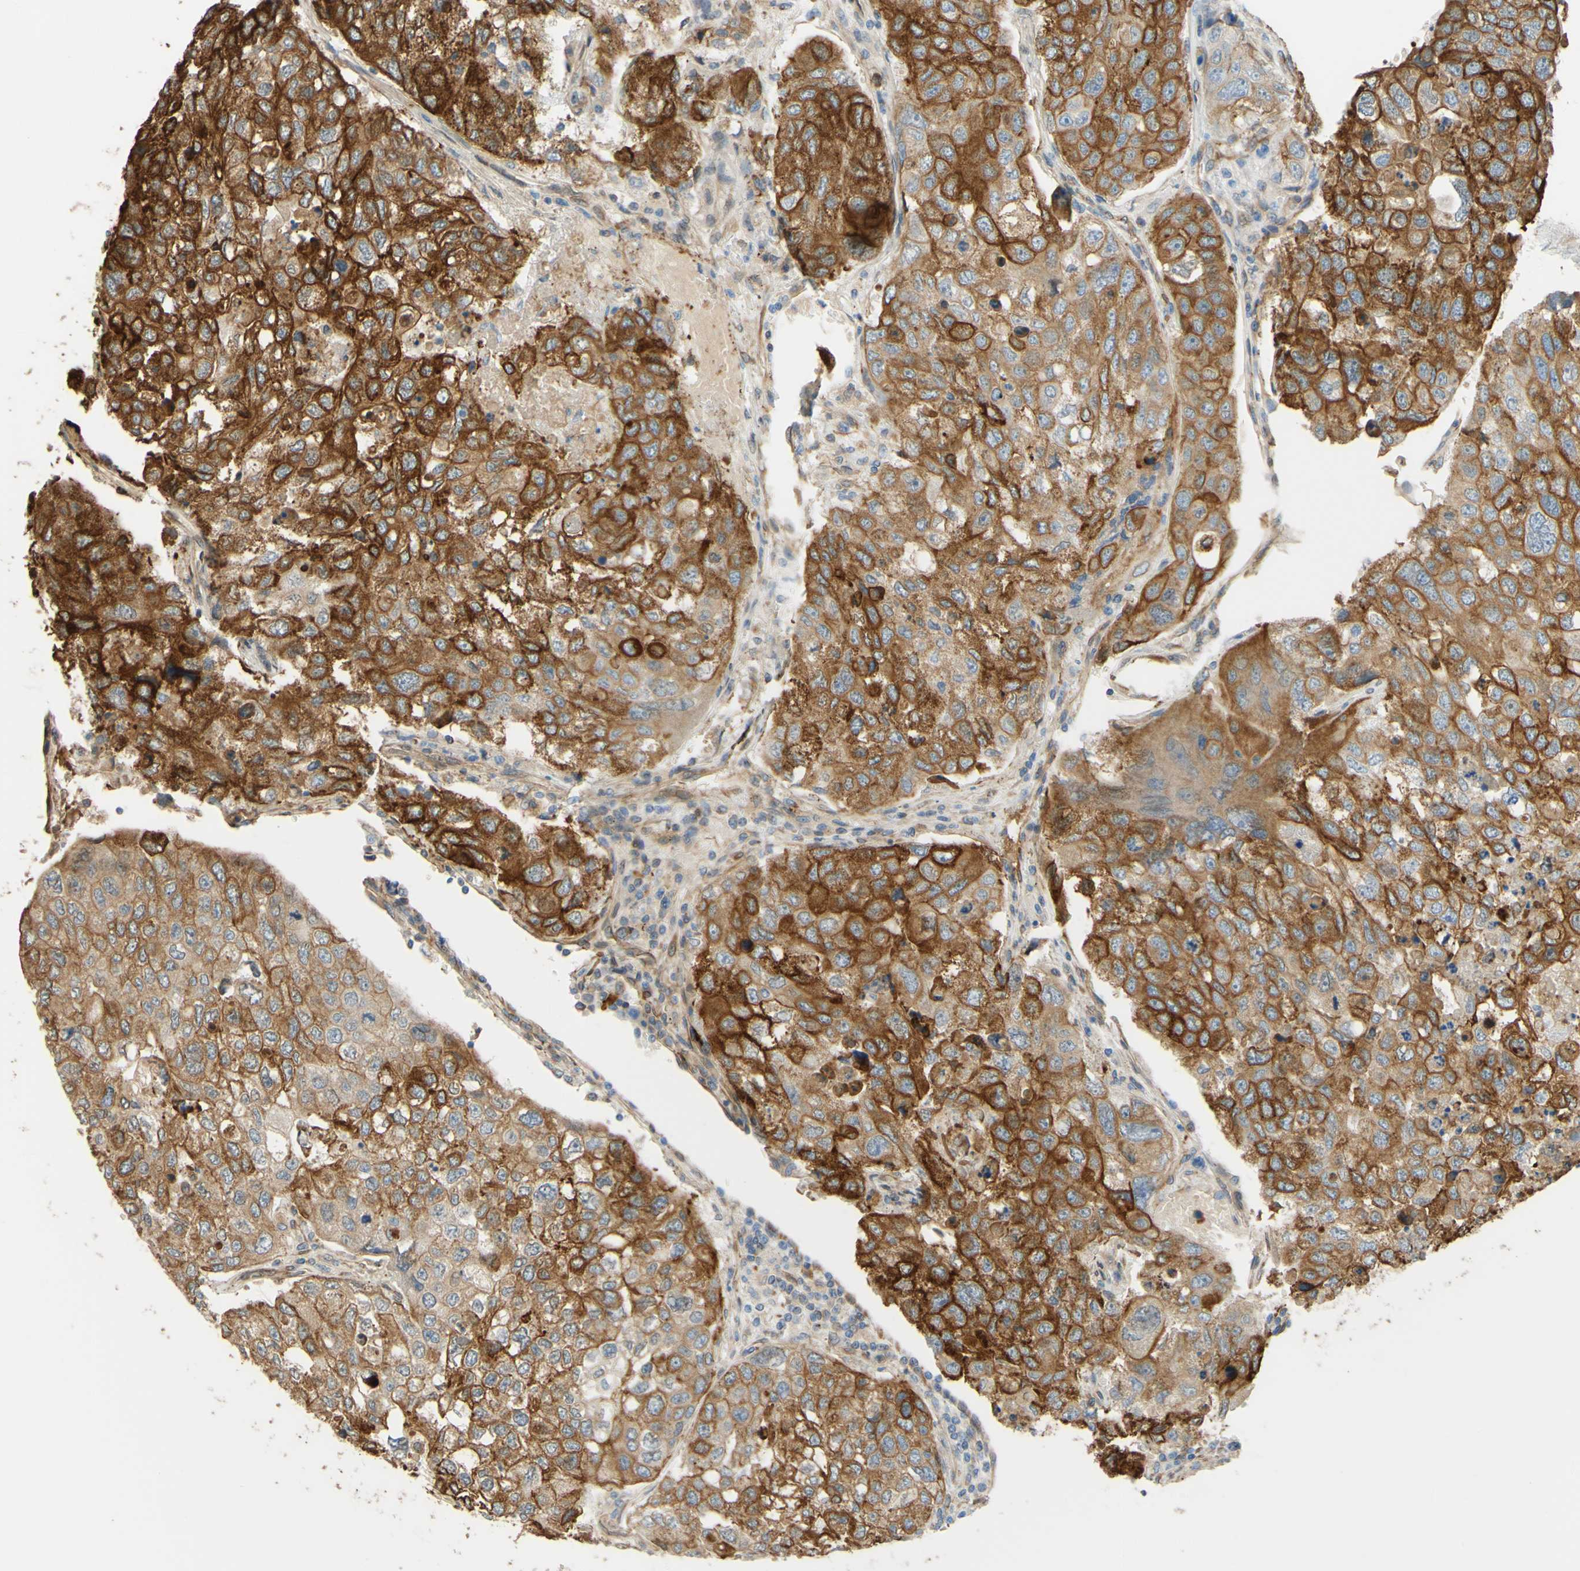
{"staining": {"intensity": "strong", "quantity": ">75%", "location": "cytoplasmic/membranous"}, "tissue": "urothelial cancer", "cell_type": "Tumor cells", "image_type": "cancer", "snomed": [{"axis": "morphology", "description": "Urothelial carcinoma, High grade"}, {"axis": "topography", "description": "Lymph node"}, {"axis": "topography", "description": "Urinary bladder"}], "caption": "IHC image of neoplastic tissue: urothelial cancer stained using immunohistochemistry demonstrates high levels of strong protein expression localized specifically in the cytoplasmic/membranous of tumor cells, appearing as a cytoplasmic/membranous brown color.", "gene": "ENDOD1", "patient": {"sex": "male", "age": 51}}